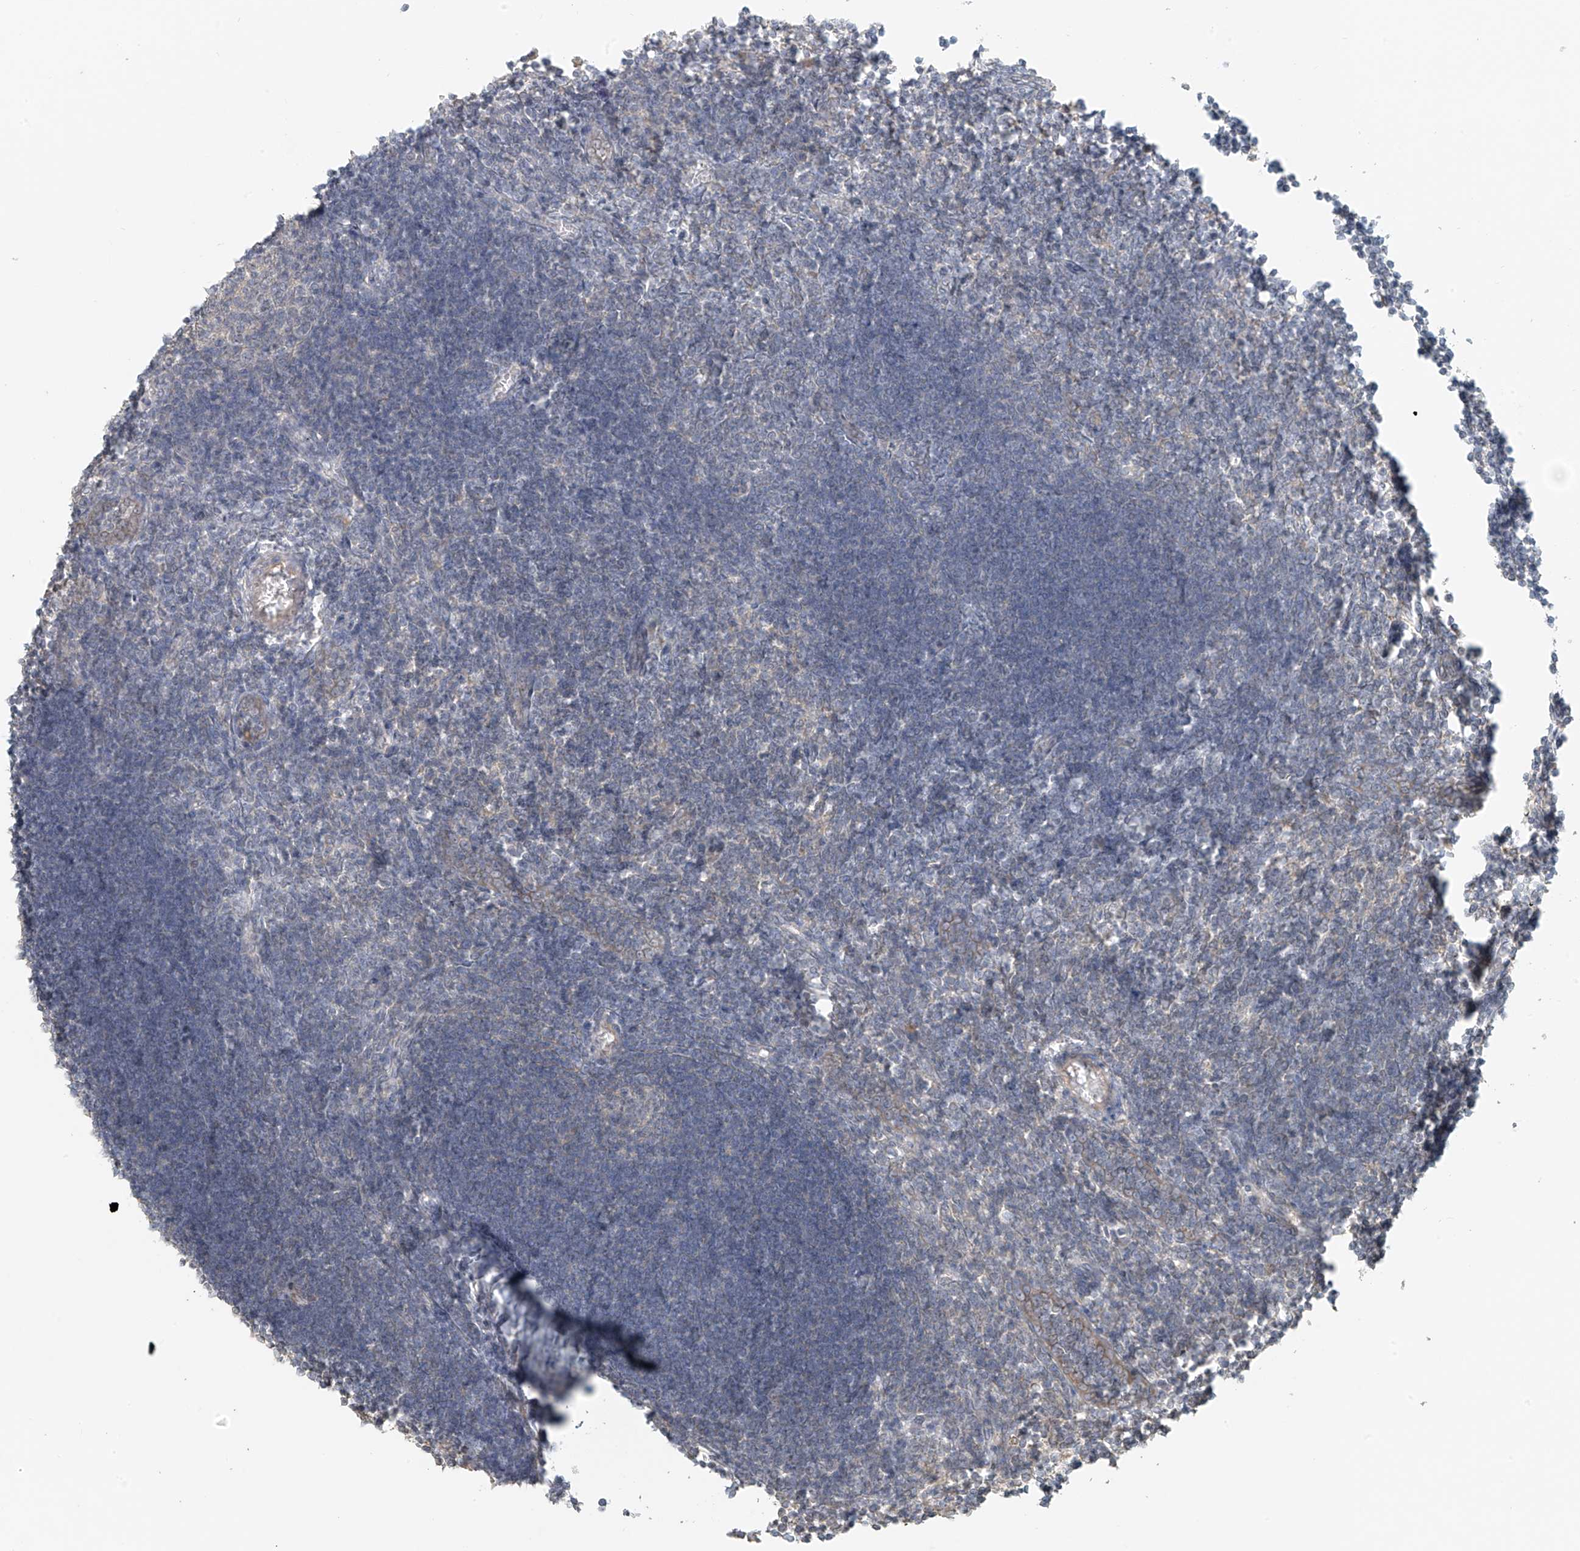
{"staining": {"intensity": "negative", "quantity": "none", "location": "none"}, "tissue": "lymph node", "cell_type": "Germinal center cells", "image_type": "normal", "snomed": [{"axis": "morphology", "description": "Normal tissue, NOS"}, {"axis": "morphology", "description": "Malignant melanoma, Metastatic site"}, {"axis": "topography", "description": "Lymph node"}], "caption": "Germinal center cells show no significant protein expression in normal lymph node. (Brightfield microscopy of DAB (3,3'-diaminobenzidine) immunohistochemistry (IHC) at high magnification).", "gene": "ABCD1", "patient": {"sex": "male", "age": 41}}